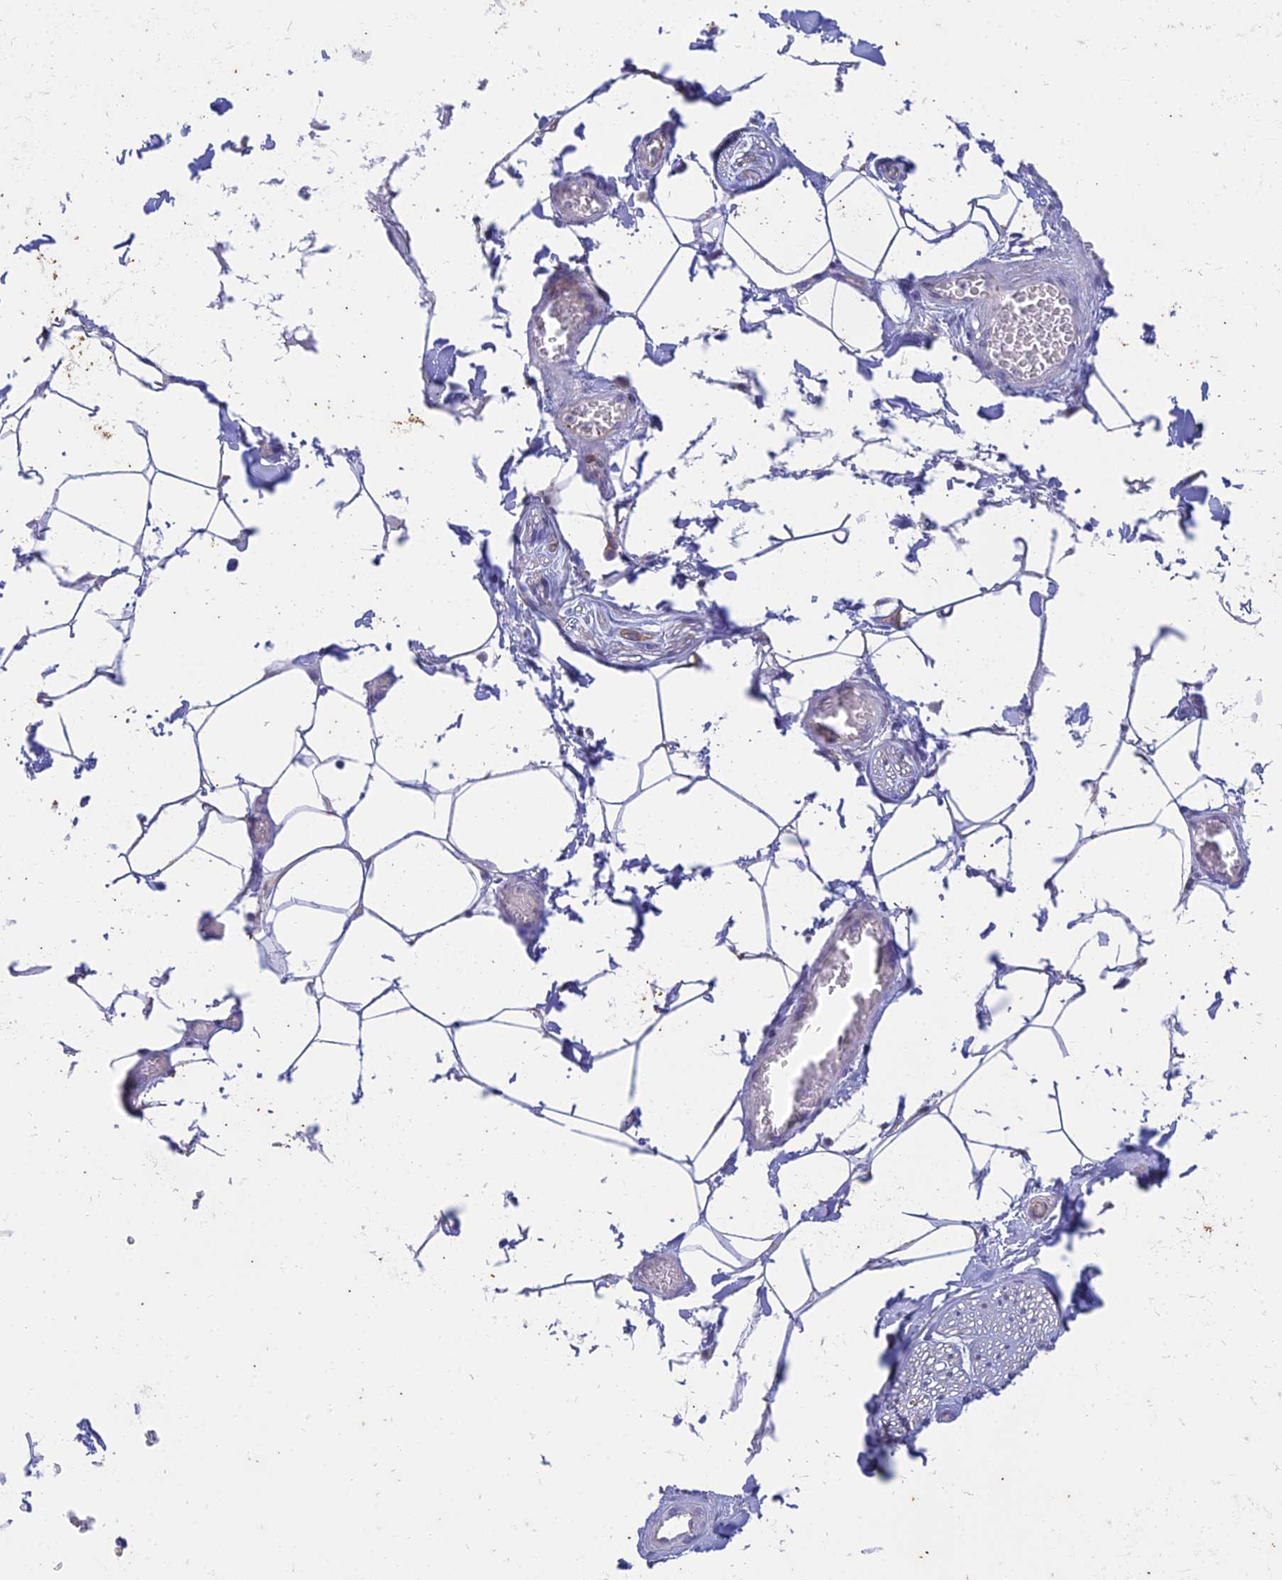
{"staining": {"intensity": "negative", "quantity": "none", "location": "none"}, "tissue": "adipose tissue", "cell_type": "Adipocytes", "image_type": "normal", "snomed": [{"axis": "morphology", "description": "Normal tissue, NOS"}, {"axis": "topography", "description": "Soft tissue"}, {"axis": "topography", "description": "Adipose tissue"}, {"axis": "topography", "description": "Vascular tissue"}, {"axis": "topography", "description": "Peripheral nerve tissue"}], "caption": "Immunohistochemistry histopathology image of benign adipose tissue stained for a protein (brown), which shows no staining in adipocytes.", "gene": "PTCD2", "patient": {"sex": "male", "age": 46}}